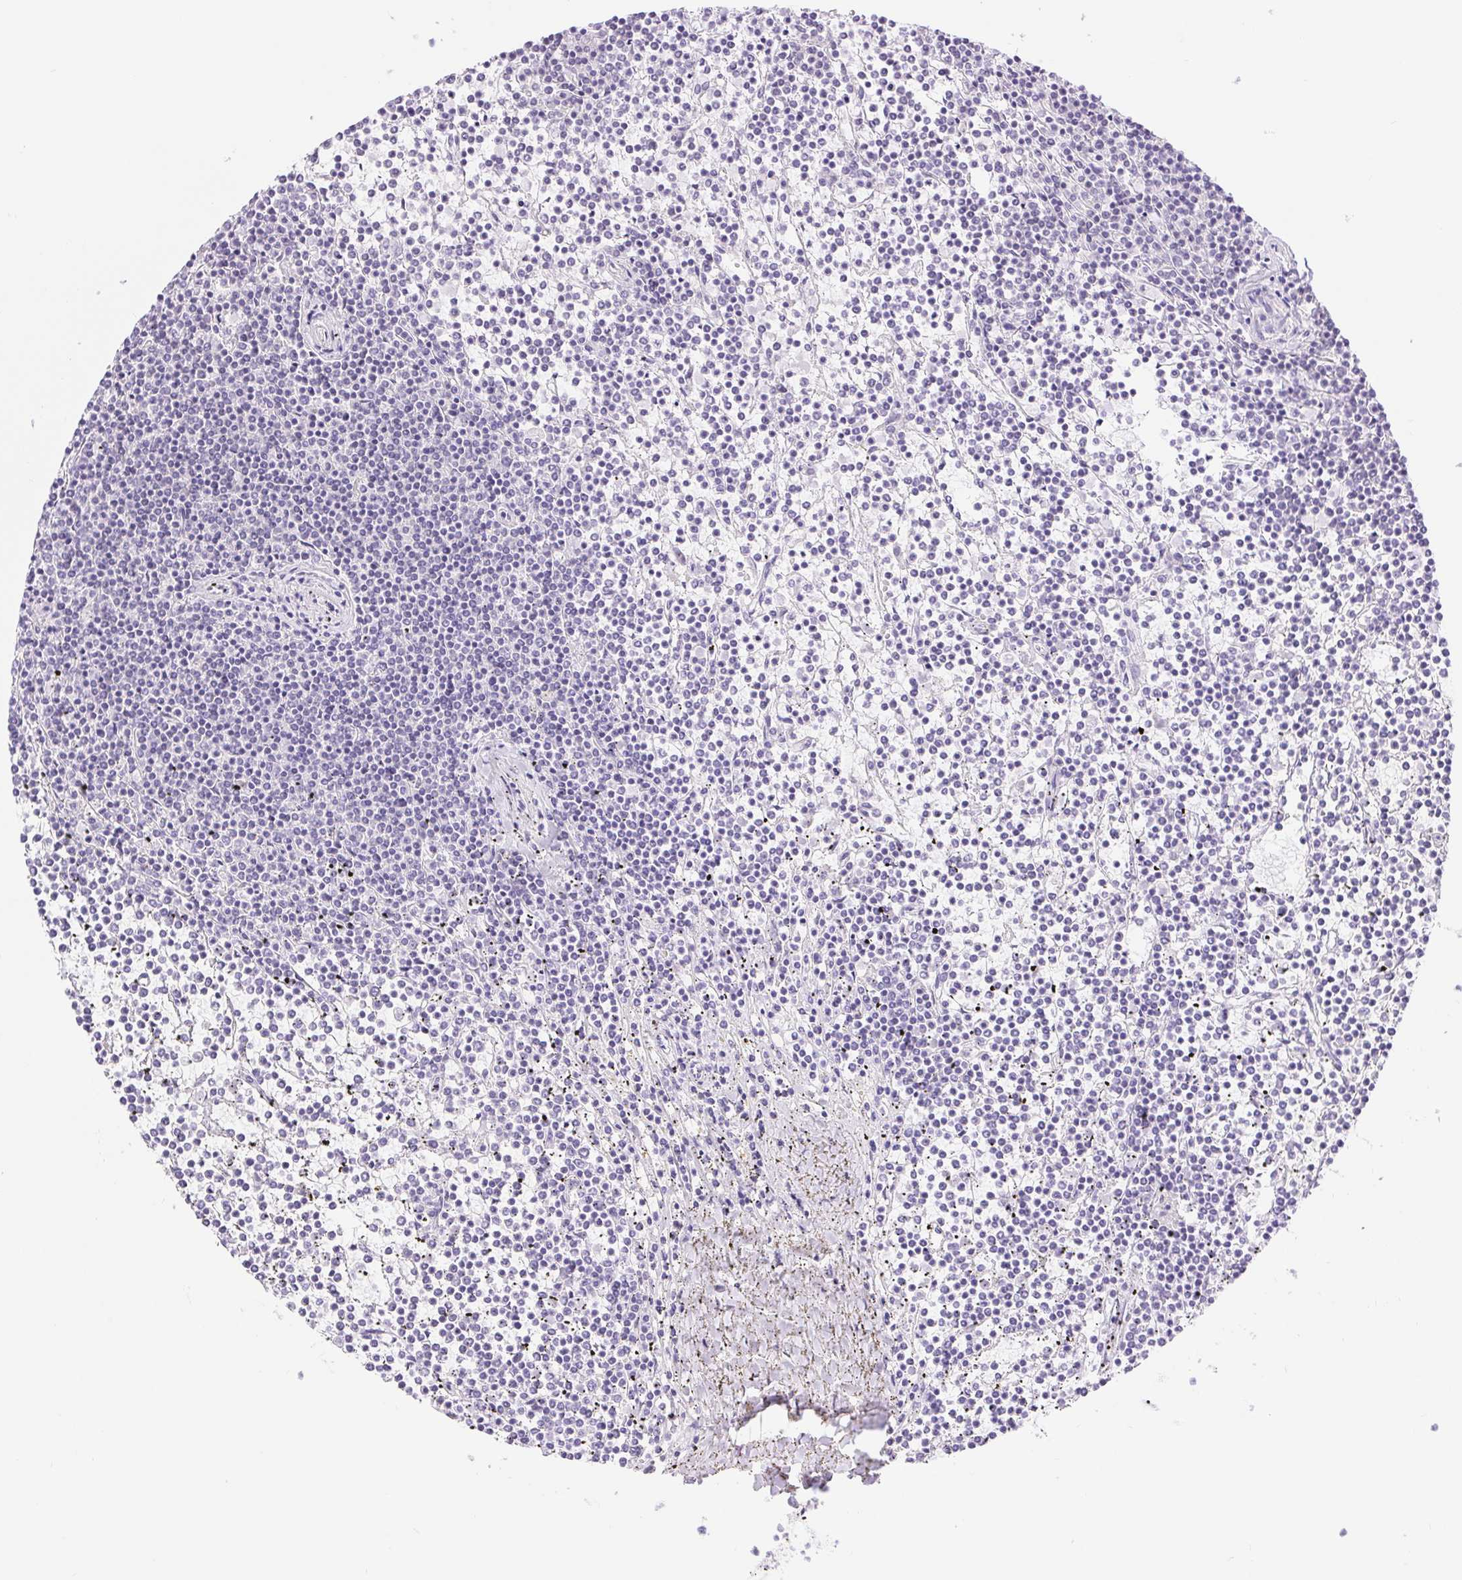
{"staining": {"intensity": "negative", "quantity": "none", "location": "none"}, "tissue": "lymphoma", "cell_type": "Tumor cells", "image_type": "cancer", "snomed": [{"axis": "morphology", "description": "Malignant lymphoma, non-Hodgkin's type, Low grade"}, {"axis": "topography", "description": "Spleen"}], "caption": "IHC of malignant lymphoma, non-Hodgkin's type (low-grade) displays no expression in tumor cells. The staining was performed using DAB to visualize the protein expression in brown, while the nuclei were stained in blue with hematoxylin (Magnification: 20x).", "gene": "DDX17", "patient": {"sex": "female", "age": 19}}